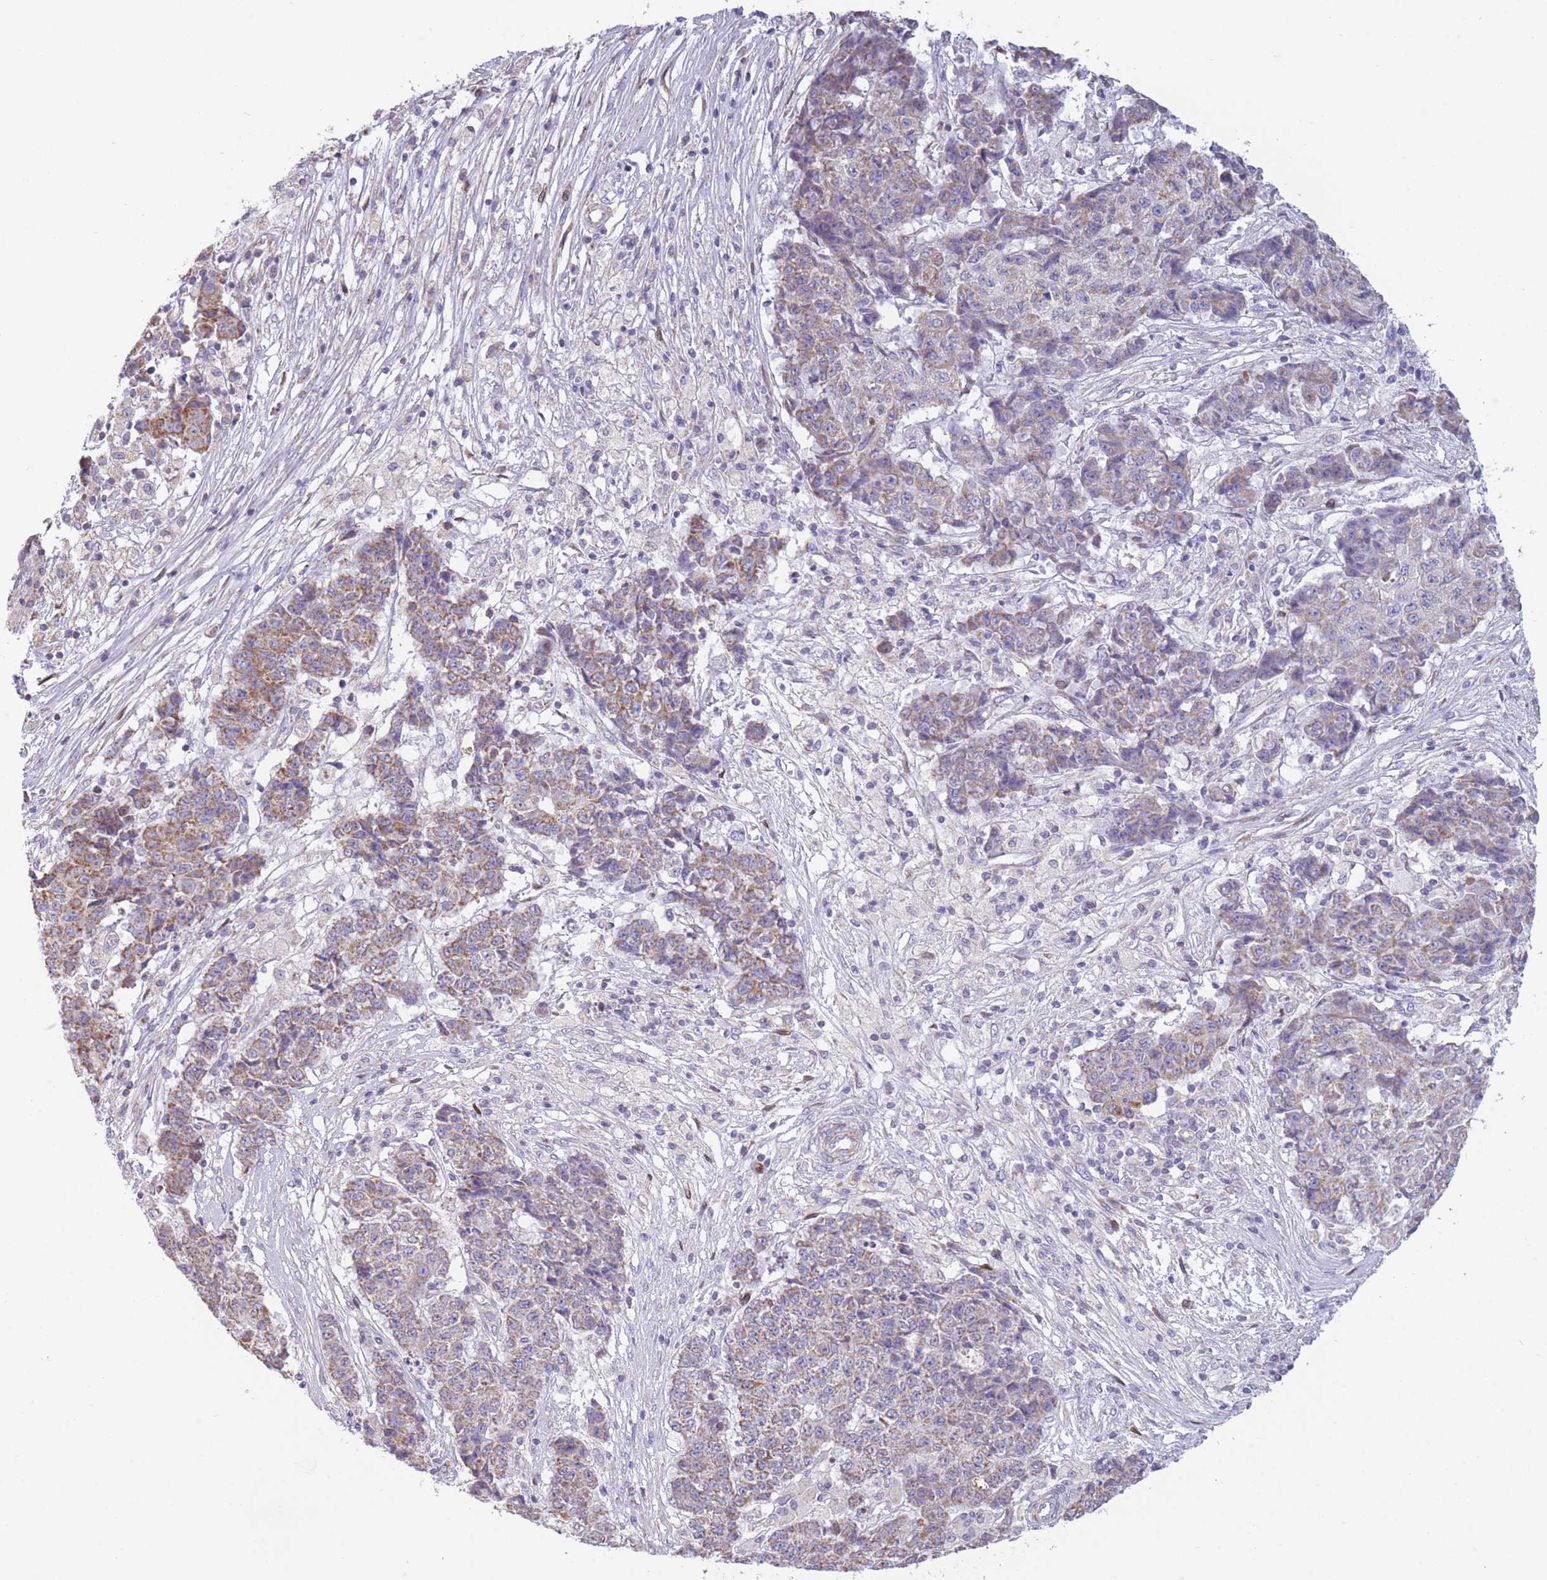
{"staining": {"intensity": "moderate", "quantity": "<25%", "location": "cytoplasmic/membranous"}, "tissue": "ovarian cancer", "cell_type": "Tumor cells", "image_type": "cancer", "snomed": [{"axis": "morphology", "description": "Carcinoma, endometroid"}, {"axis": "topography", "description": "Ovary"}], "caption": "High-magnification brightfield microscopy of endometroid carcinoma (ovarian) stained with DAB (3,3'-diaminobenzidine) (brown) and counterstained with hematoxylin (blue). tumor cells exhibit moderate cytoplasmic/membranous staining is seen in approximately<25% of cells.", "gene": "PDHA1", "patient": {"sex": "female", "age": 42}}